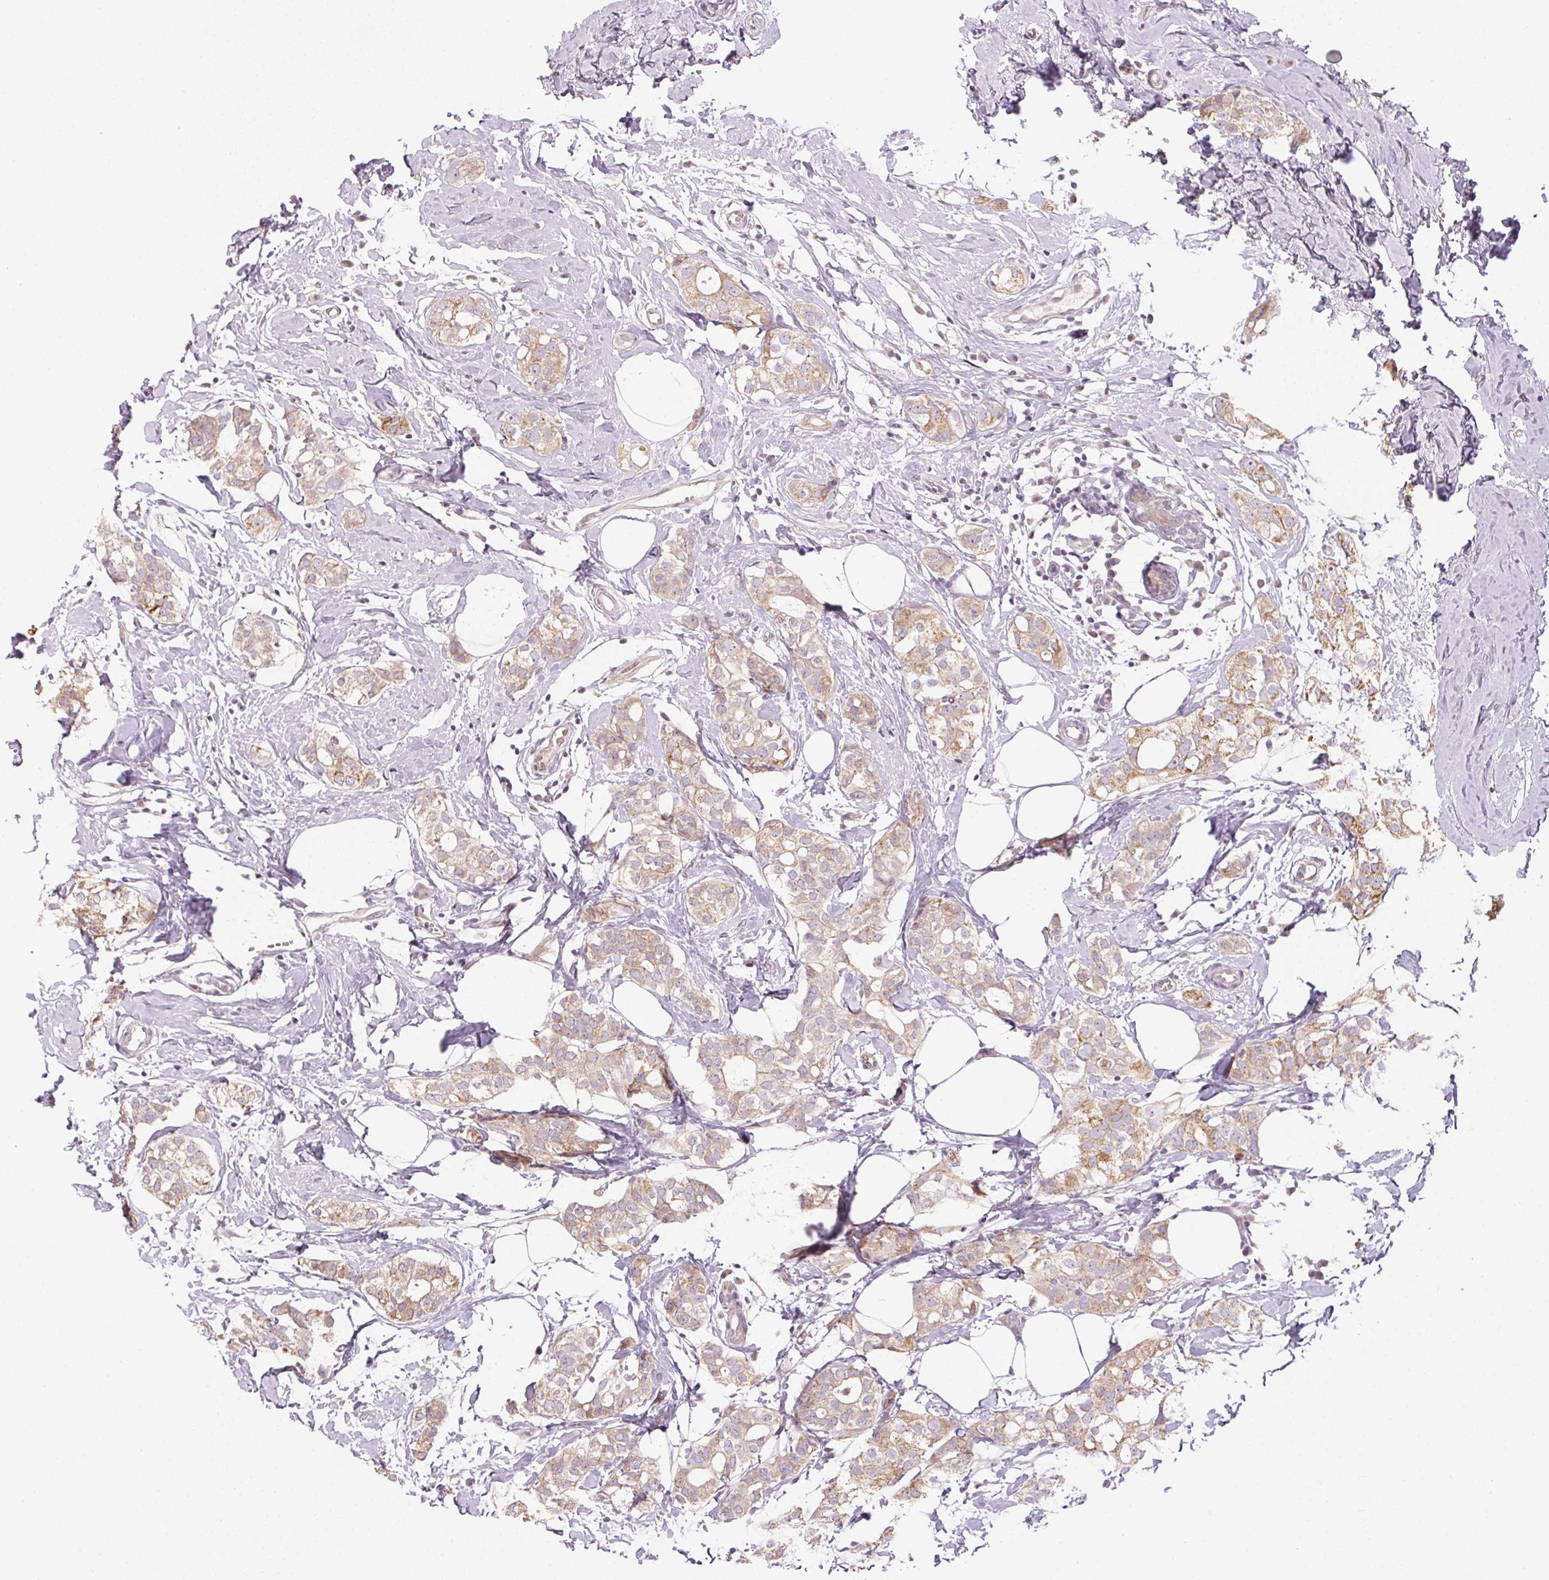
{"staining": {"intensity": "weak", "quantity": ">75%", "location": "cytoplasmic/membranous"}, "tissue": "breast cancer", "cell_type": "Tumor cells", "image_type": "cancer", "snomed": [{"axis": "morphology", "description": "Duct carcinoma"}, {"axis": "topography", "description": "Breast"}], "caption": "This is a photomicrograph of IHC staining of invasive ductal carcinoma (breast), which shows weak positivity in the cytoplasmic/membranous of tumor cells.", "gene": "SC5D", "patient": {"sex": "female", "age": 40}}